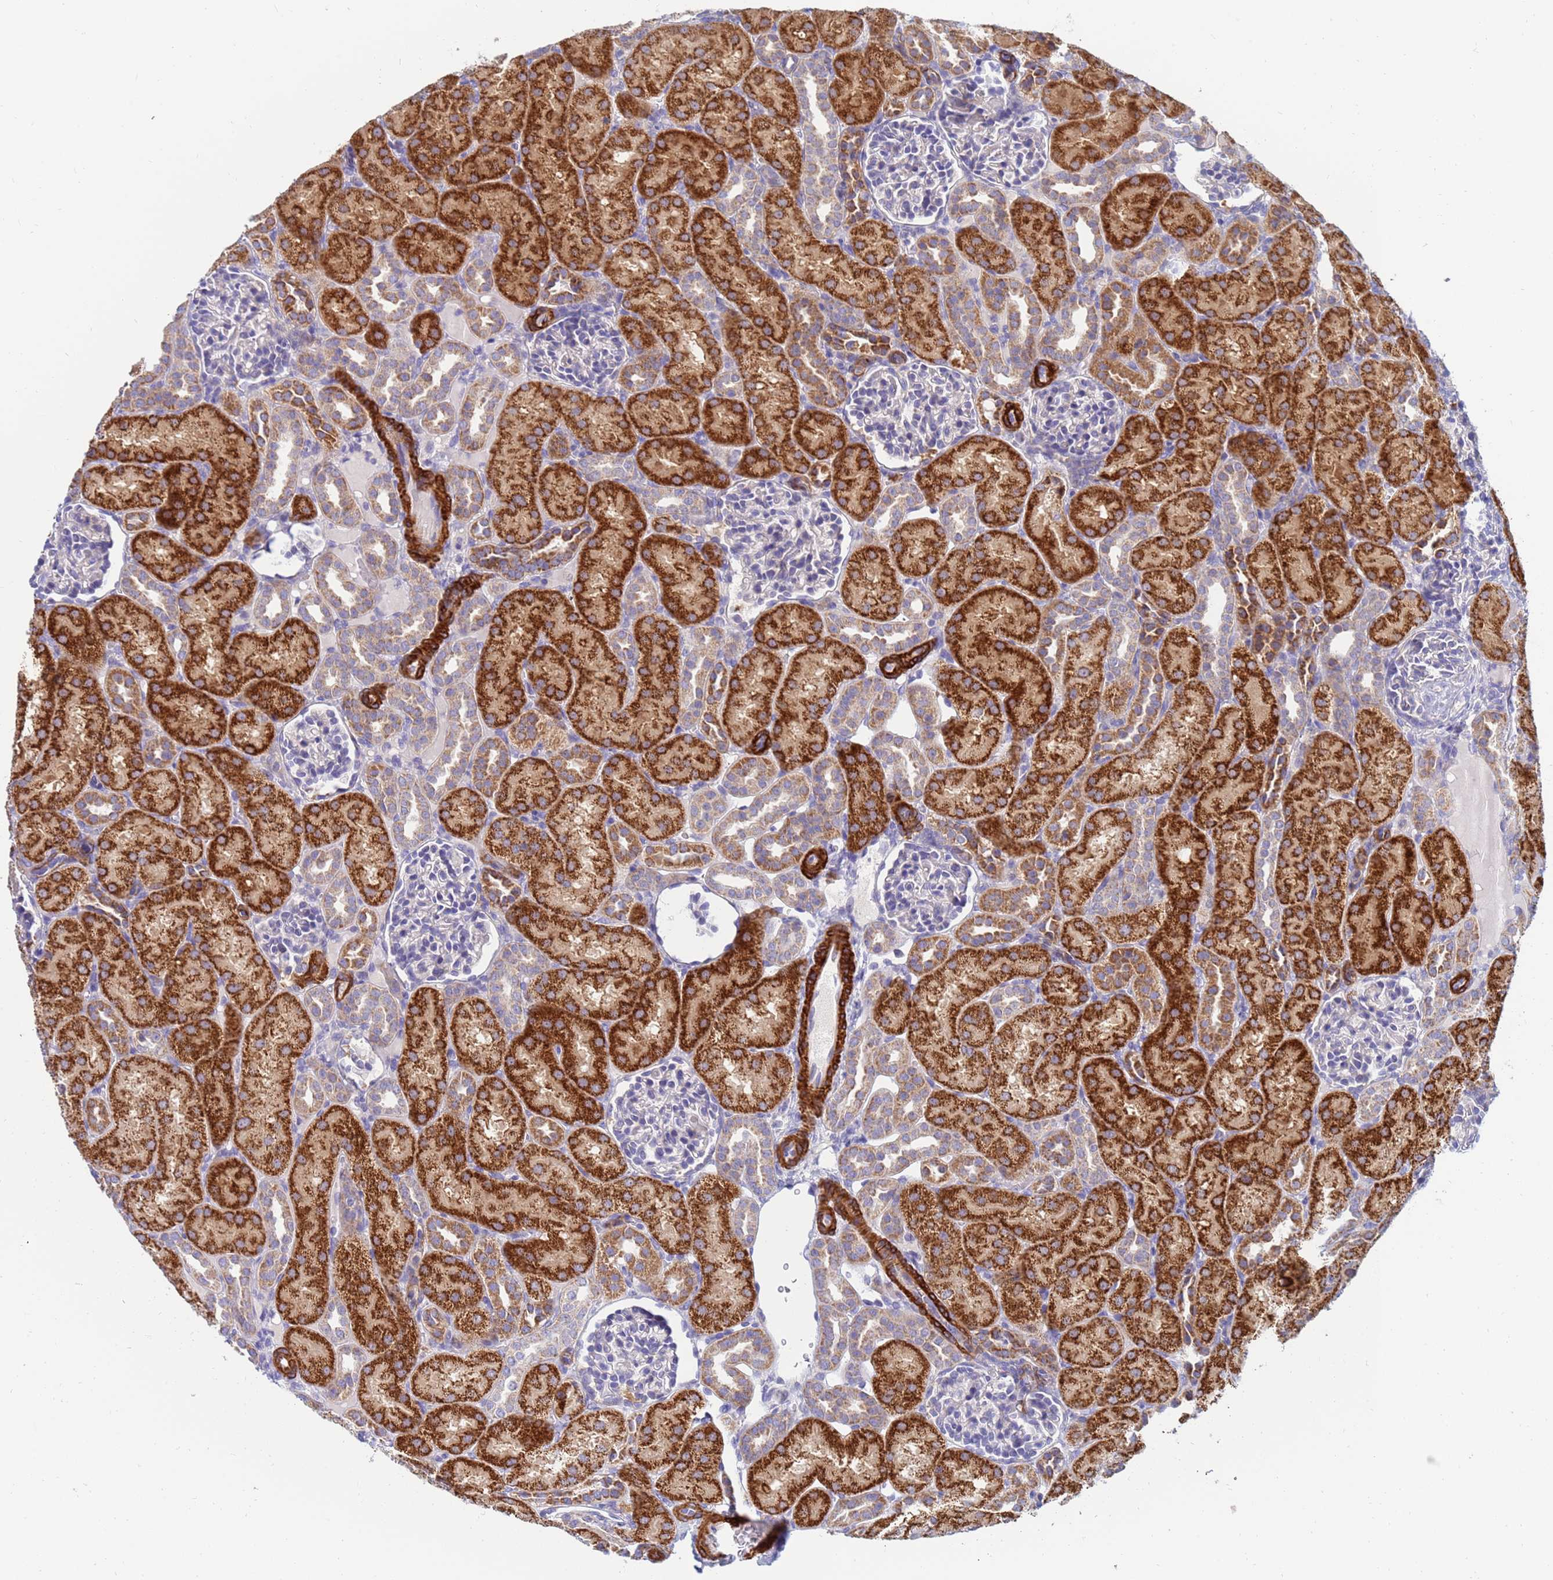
{"staining": {"intensity": "weak", "quantity": "<25%", "location": "cytoplasmic/membranous"}, "tissue": "kidney", "cell_type": "Cells in glomeruli", "image_type": "normal", "snomed": [{"axis": "morphology", "description": "Normal tissue, NOS"}, {"axis": "topography", "description": "Kidney"}], "caption": "High power microscopy histopathology image of an immunohistochemistry (IHC) histopathology image of normal kidney, revealing no significant expression in cells in glomeruli.", "gene": "SDR39U1", "patient": {"sex": "male", "age": 1}}